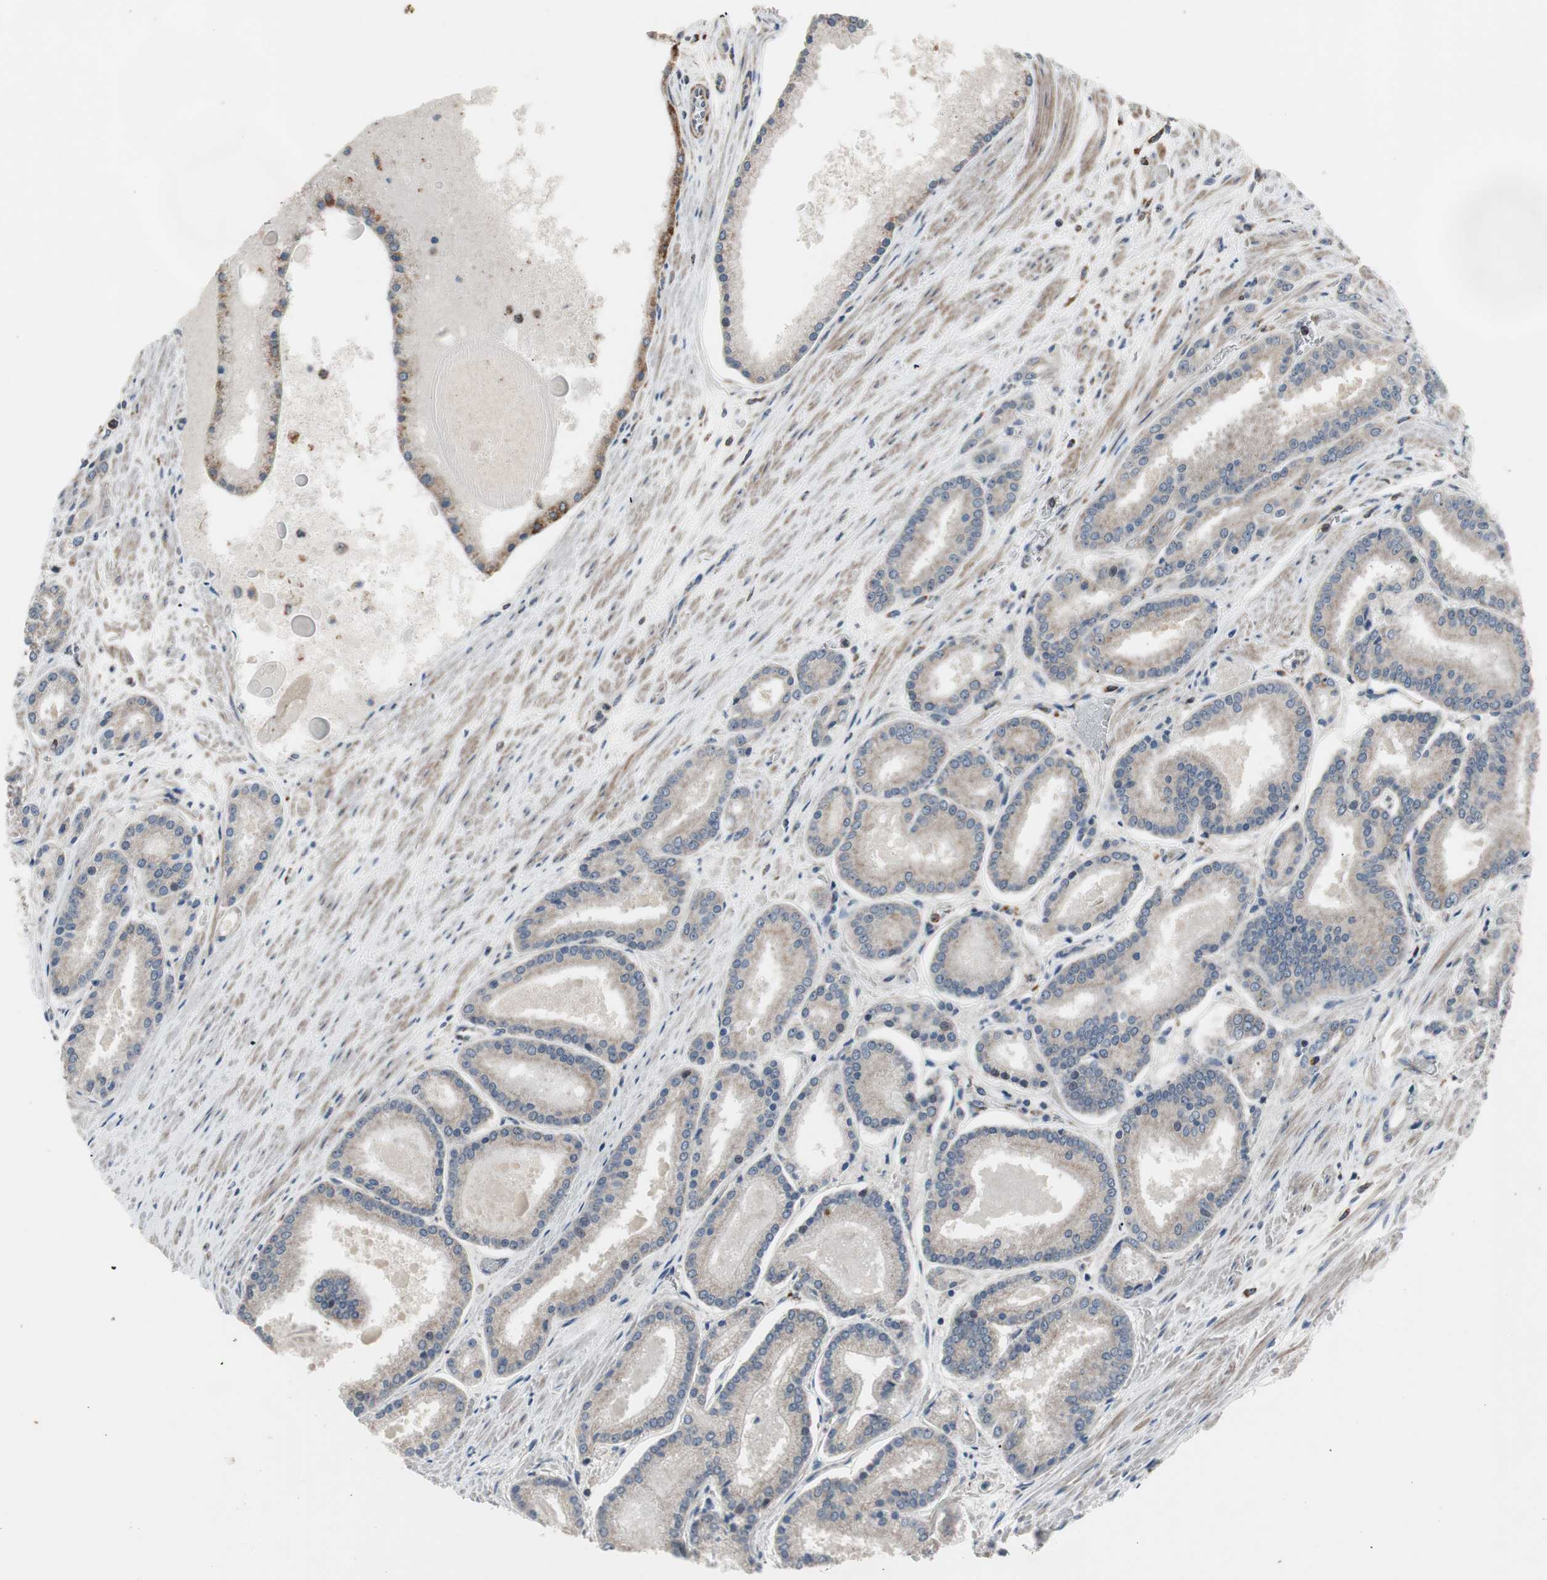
{"staining": {"intensity": "weak", "quantity": ">75%", "location": "cytoplasmic/membranous"}, "tissue": "prostate cancer", "cell_type": "Tumor cells", "image_type": "cancer", "snomed": [{"axis": "morphology", "description": "Adenocarcinoma, Low grade"}, {"axis": "topography", "description": "Prostate"}], "caption": "Immunohistochemical staining of low-grade adenocarcinoma (prostate) exhibits weak cytoplasmic/membranous protein expression in approximately >75% of tumor cells.", "gene": "CPT1A", "patient": {"sex": "male", "age": 59}}